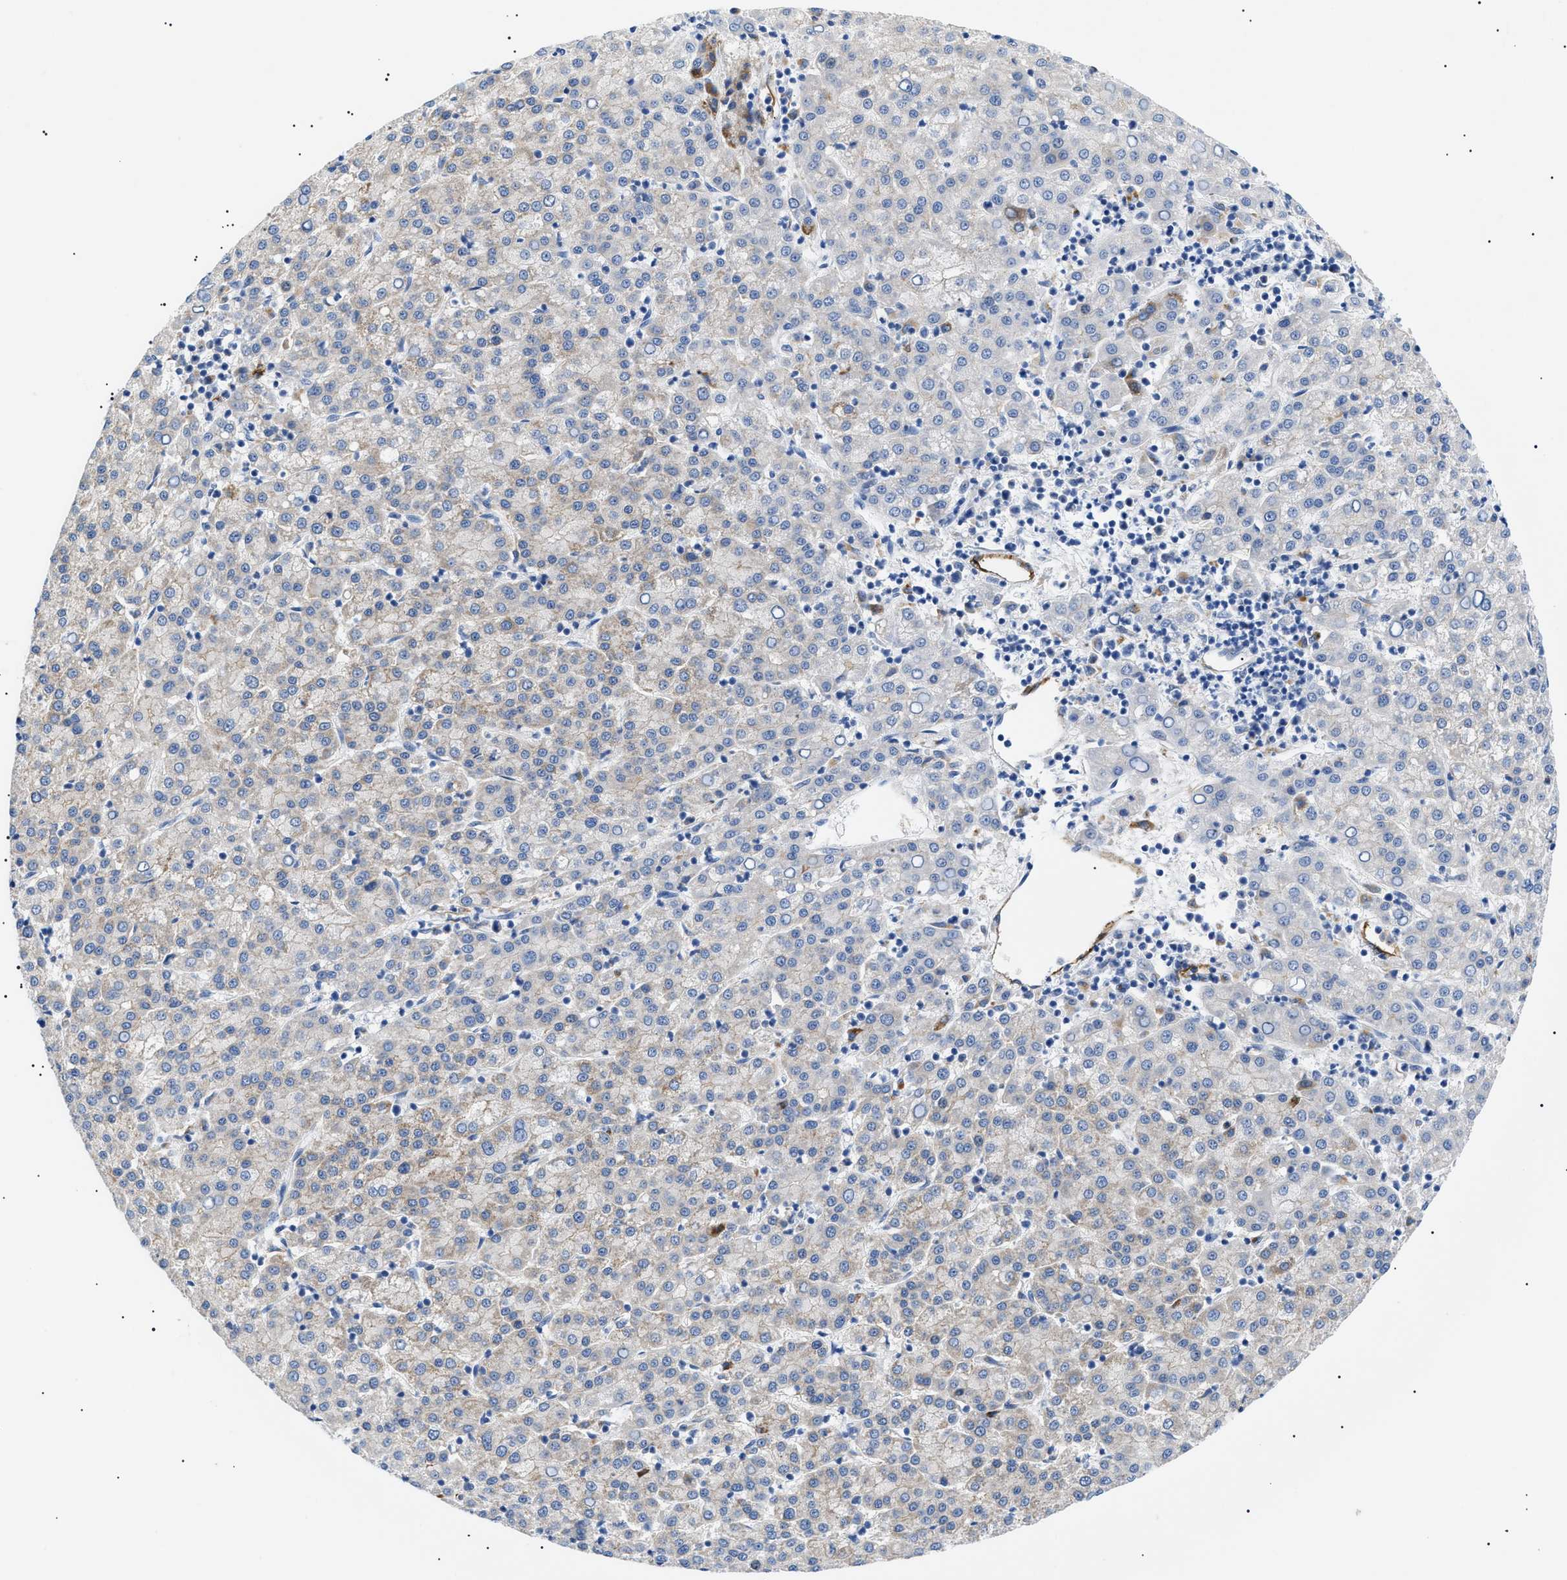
{"staining": {"intensity": "weak", "quantity": "<25%", "location": "cytoplasmic/membranous"}, "tissue": "liver cancer", "cell_type": "Tumor cells", "image_type": "cancer", "snomed": [{"axis": "morphology", "description": "Carcinoma, Hepatocellular, NOS"}, {"axis": "topography", "description": "Liver"}], "caption": "Tumor cells show no significant expression in liver cancer.", "gene": "ACKR1", "patient": {"sex": "female", "age": 58}}